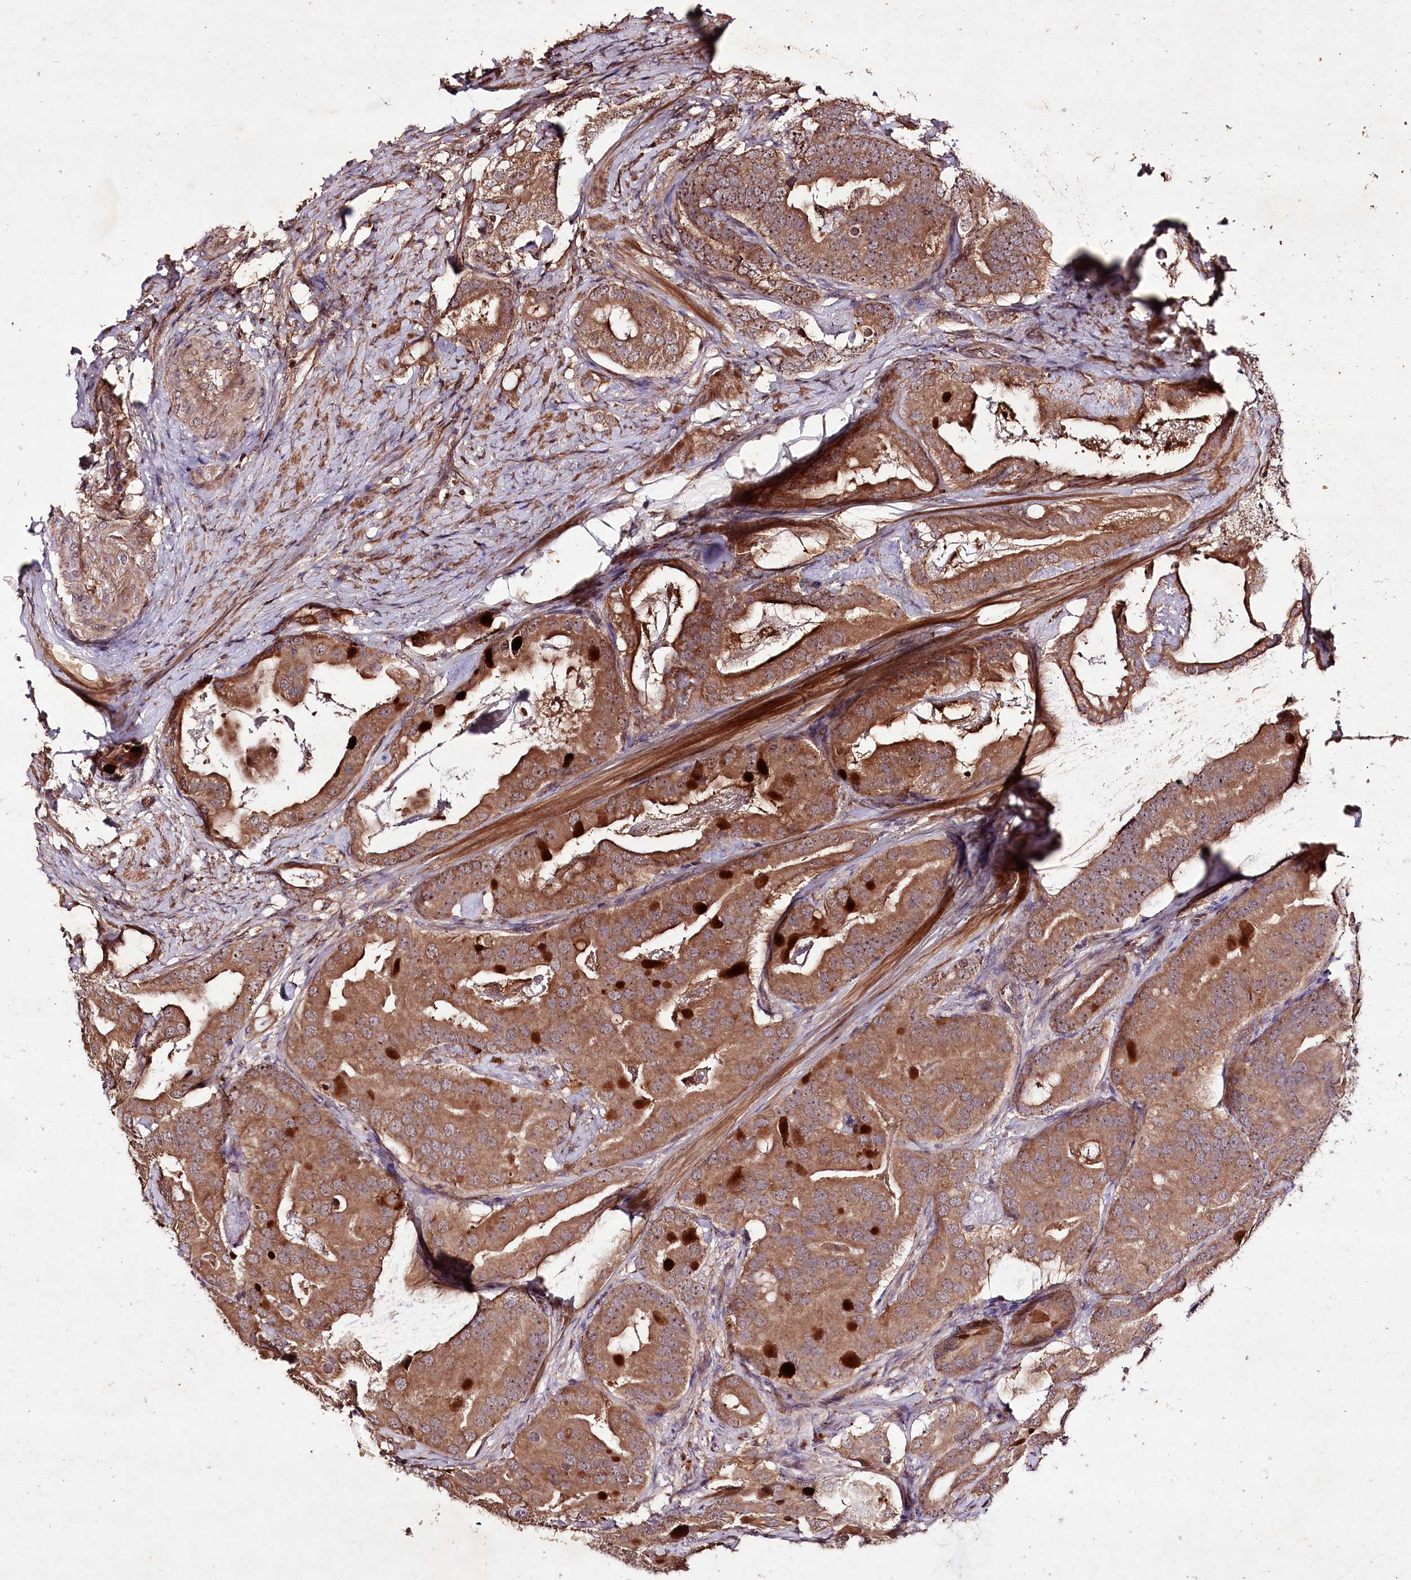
{"staining": {"intensity": "moderate", "quantity": ">75%", "location": "cytoplasmic/membranous,nuclear"}, "tissue": "prostate cancer", "cell_type": "Tumor cells", "image_type": "cancer", "snomed": [{"axis": "morphology", "description": "Adenocarcinoma, Low grade"}, {"axis": "topography", "description": "Prostate"}], "caption": "Protein expression analysis of human prostate cancer (adenocarcinoma (low-grade)) reveals moderate cytoplasmic/membranous and nuclear expression in approximately >75% of tumor cells. Using DAB (3,3'-diaminobenzidine) (brown) and hematoxylin (blue) stains, captured at high magnification using brightfield microscopy.", "gene": "FAM53B", "patient": {"sex": "male", "age": 71}}